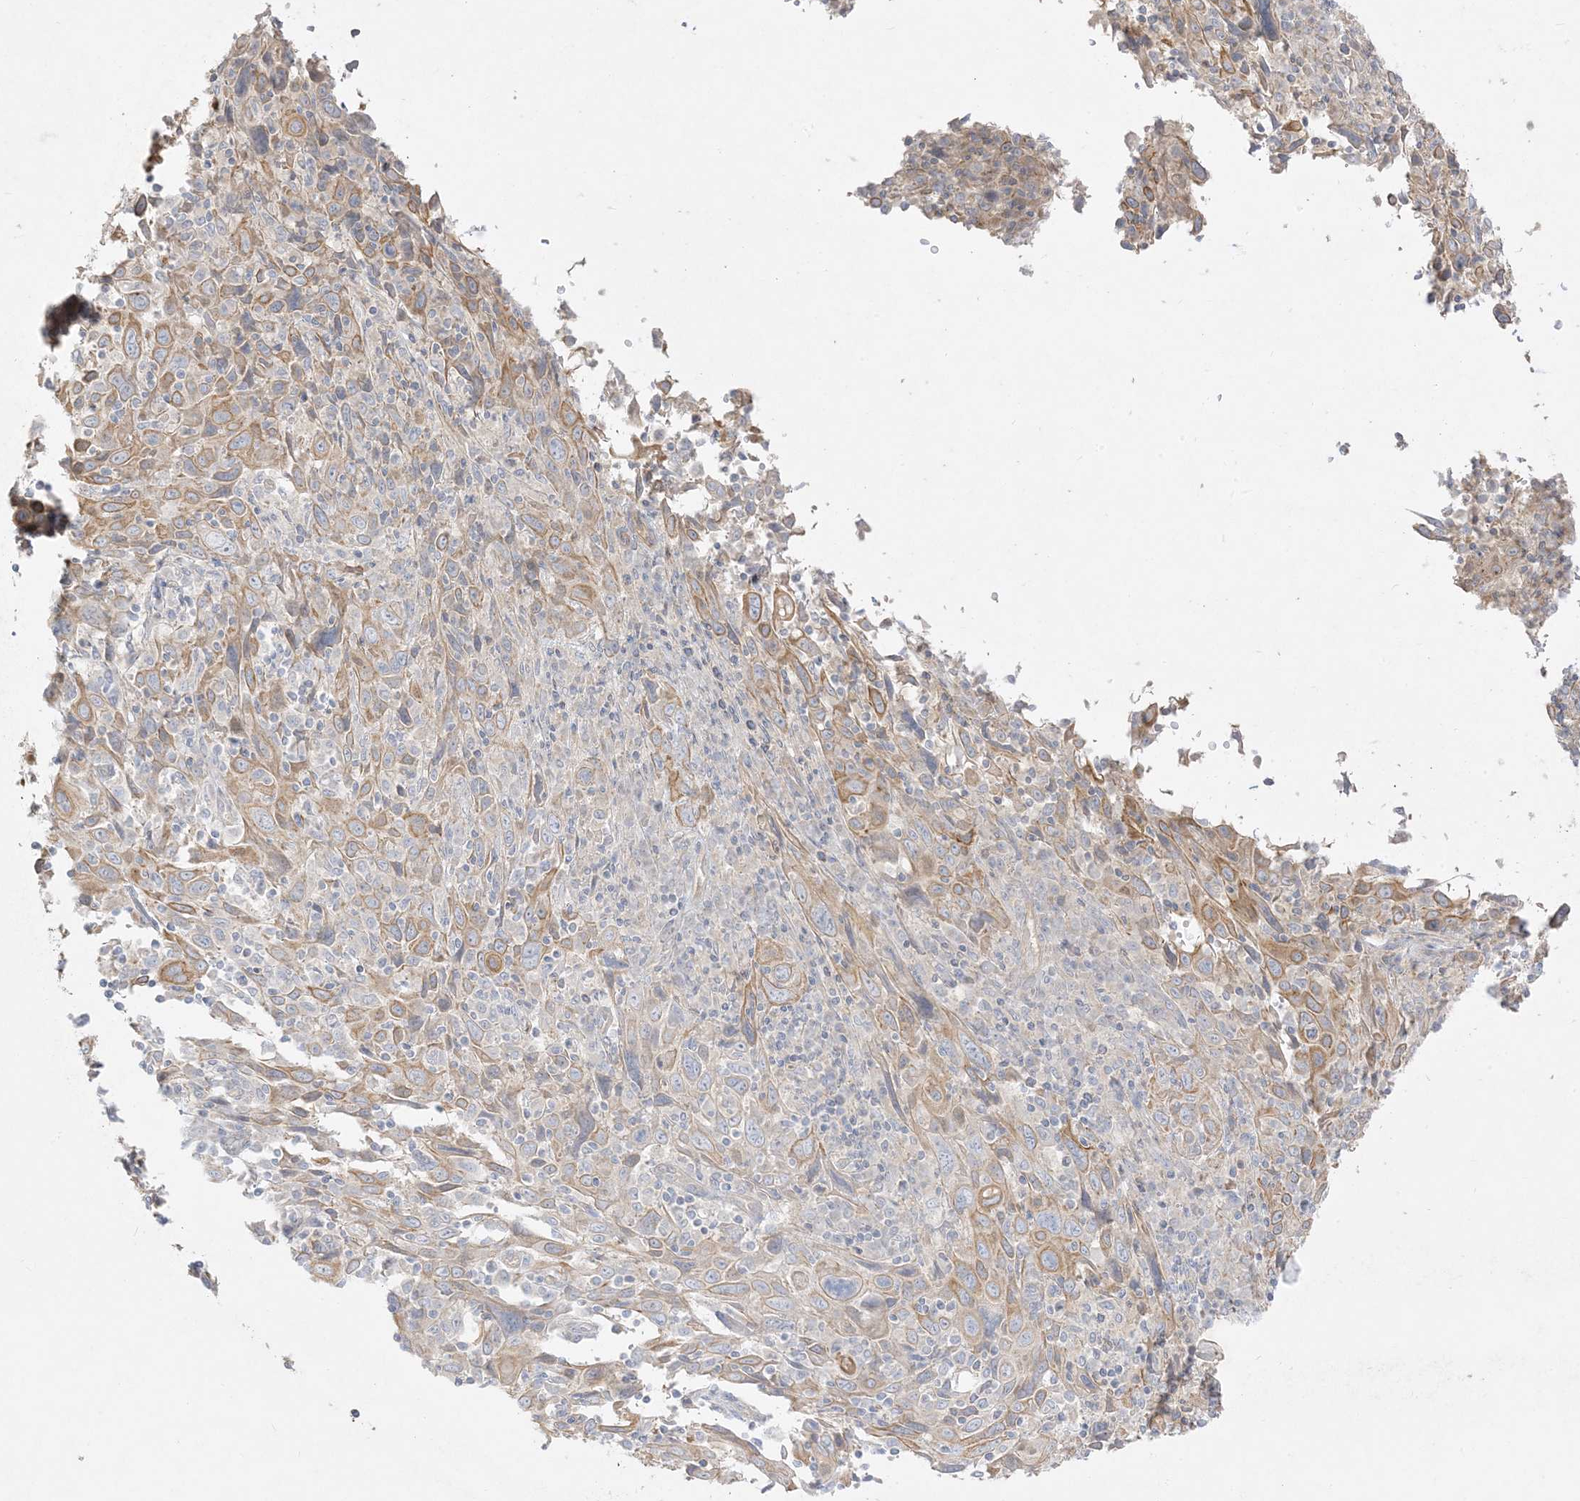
{"staining": {"intensity": "moderate", "quantity": "25%-75%", "location": "cytoplasmic/membranous"}, "tissue": "cervical cancer", "cell_type": "Tumor cells", "image_type": "cancer", "snomed": [{"axis": "morphology", "description": "Squamous cell carcinoma, NOS"}, {"axis": "topography", "description": "Cervix"}], "caption": "Cervical cancer (squamous cell carcinoma) tissue exhibits moderate cytoplasmic/membranous staining in about 25%-75% of tumor cells, visualized by immunohistochemistry.", "gene": "ARHGEF9", "patient": {"sex": "female", "age": 46}}